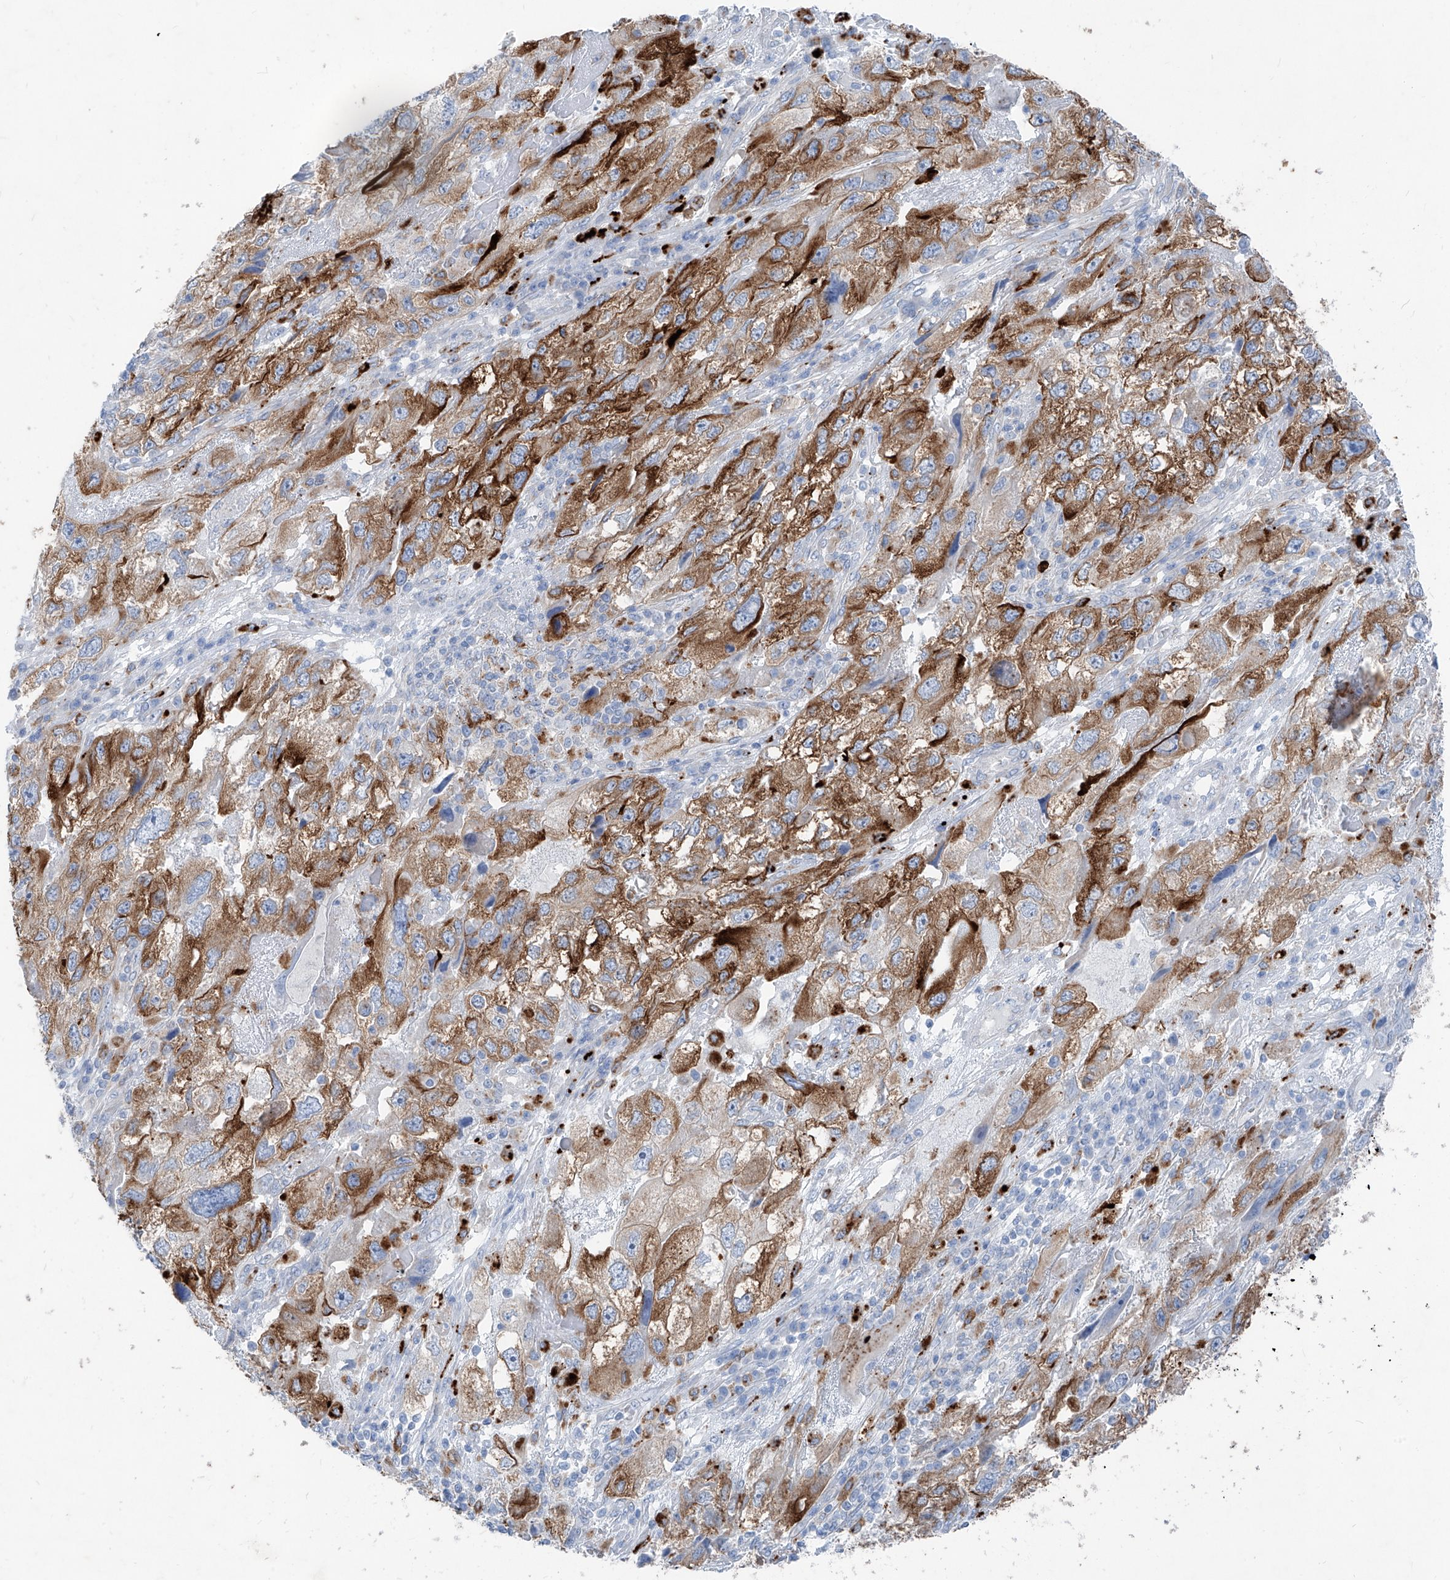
{"staining": {"intensity": "strong", "quantity": ">75%", "location": "cytoplasmic/membranous"}, "tissue": "endometrial cancer", "cell_type": "Tumor cells", "image_type": "cancer", "snomed": [{"axis": "morphology", "description": "Adenocarcinoma, NOS"}, {"axis": "topography", "description": "Endometrium"}], "caption": "Tumor cells exhibit high levels of strong cytoplasmic/membranous staining in about >75% of cells in adenocarcinoma (endometrial).", "gene": "GPR137C", "patient": {"sex": "female", "age": 49}}